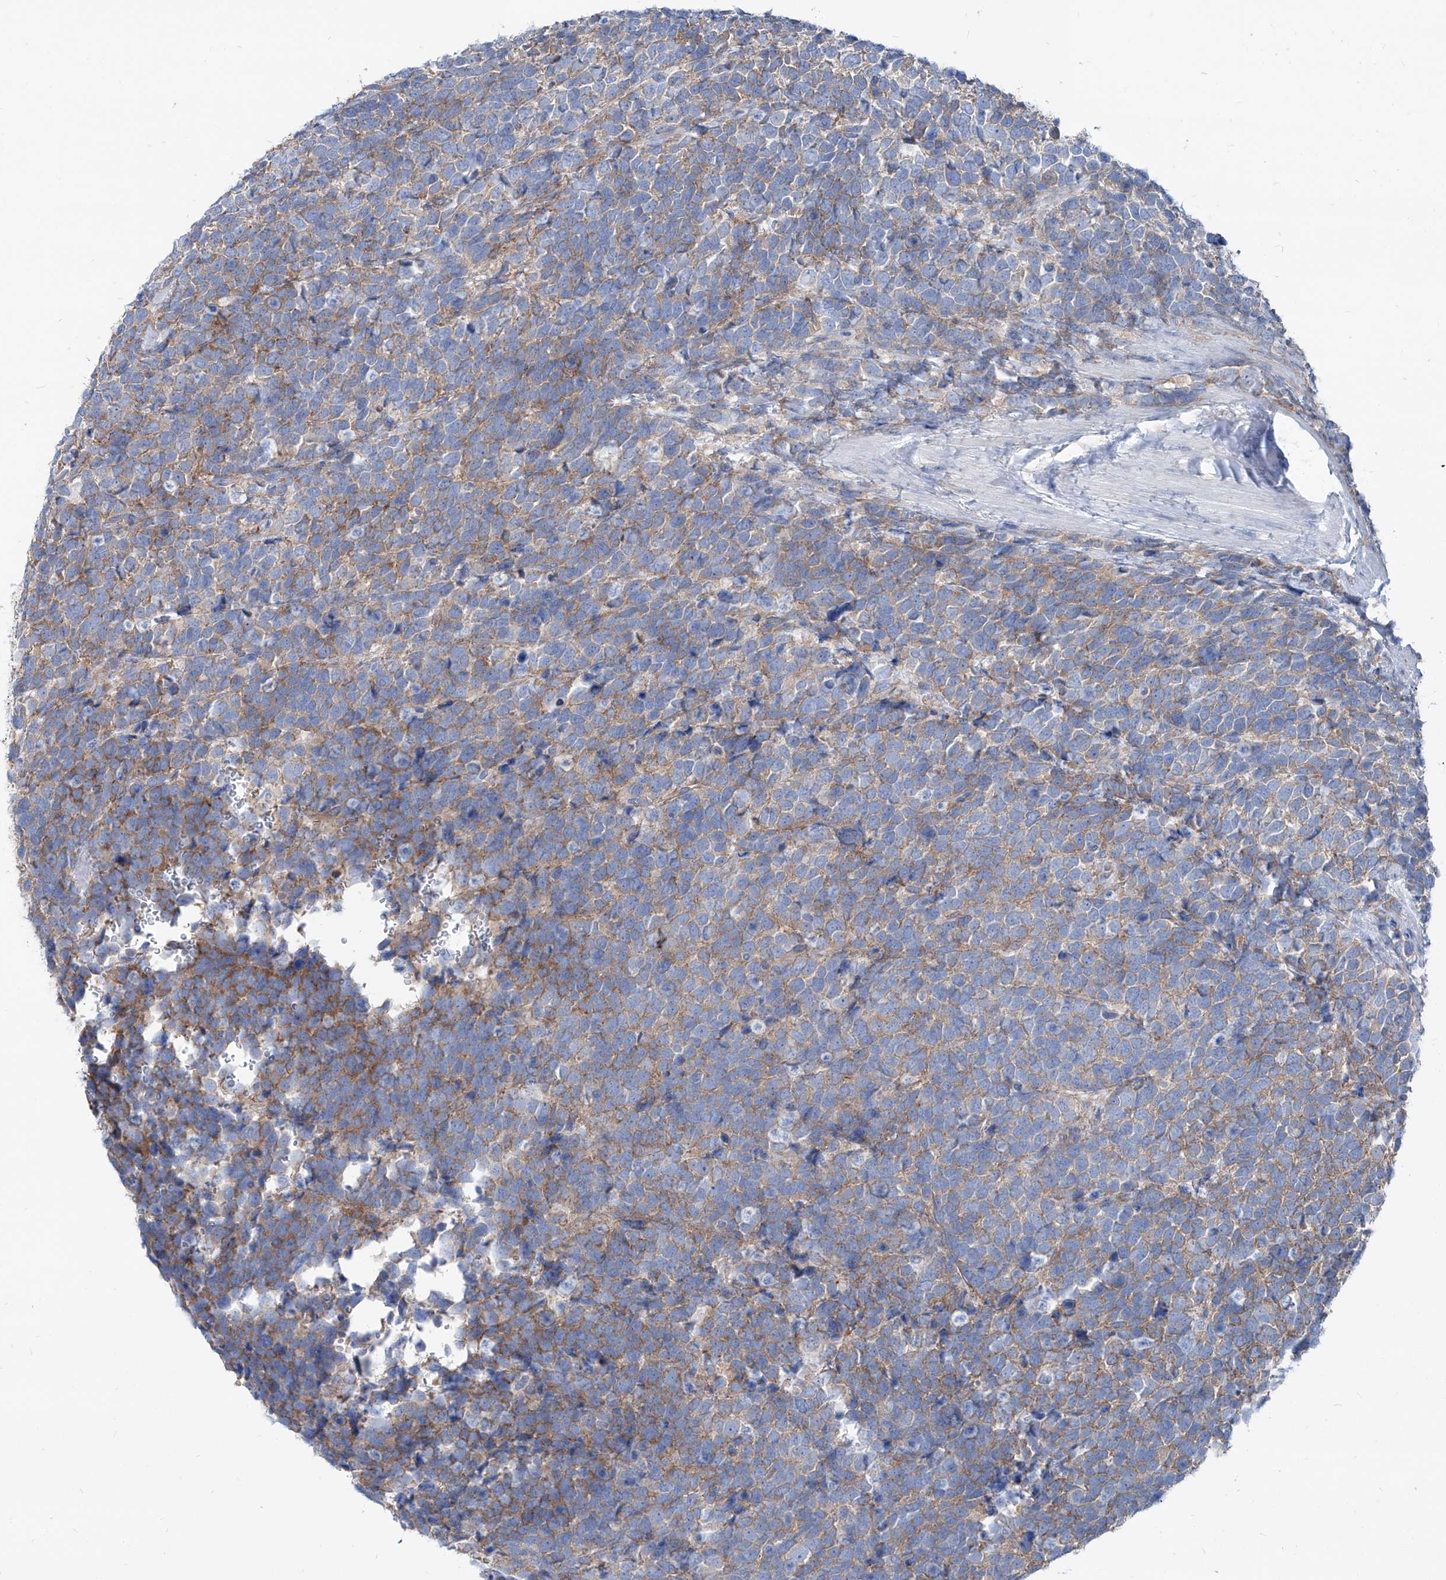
{"staining": {"intensity": "moderate", "quantity": "25%-75%", "location": "cytoplasmic/membranous"}, "tissue": "urothelial cancer", "cell_type": "Tumor cells", "image_type": "cancer", "snomed": [{"axis": "morphology", "description": "Urothelial carcinoma, High grade"}, {"axis": "topography", "description": "Urinary bladder"}], "caption": "Urothelial carcinoma (high-grade) stained with DAB (3,3'-diaminobenzidine) IHC shows medium levels of moderate cytoplasmic/membranous positivity in about 25%-75% of tumor cells. (Brightfield microscopy of DAB IHC at high magnification).", "gene": "AKAP10", "patient": {"sex": "female", "age": 82}}